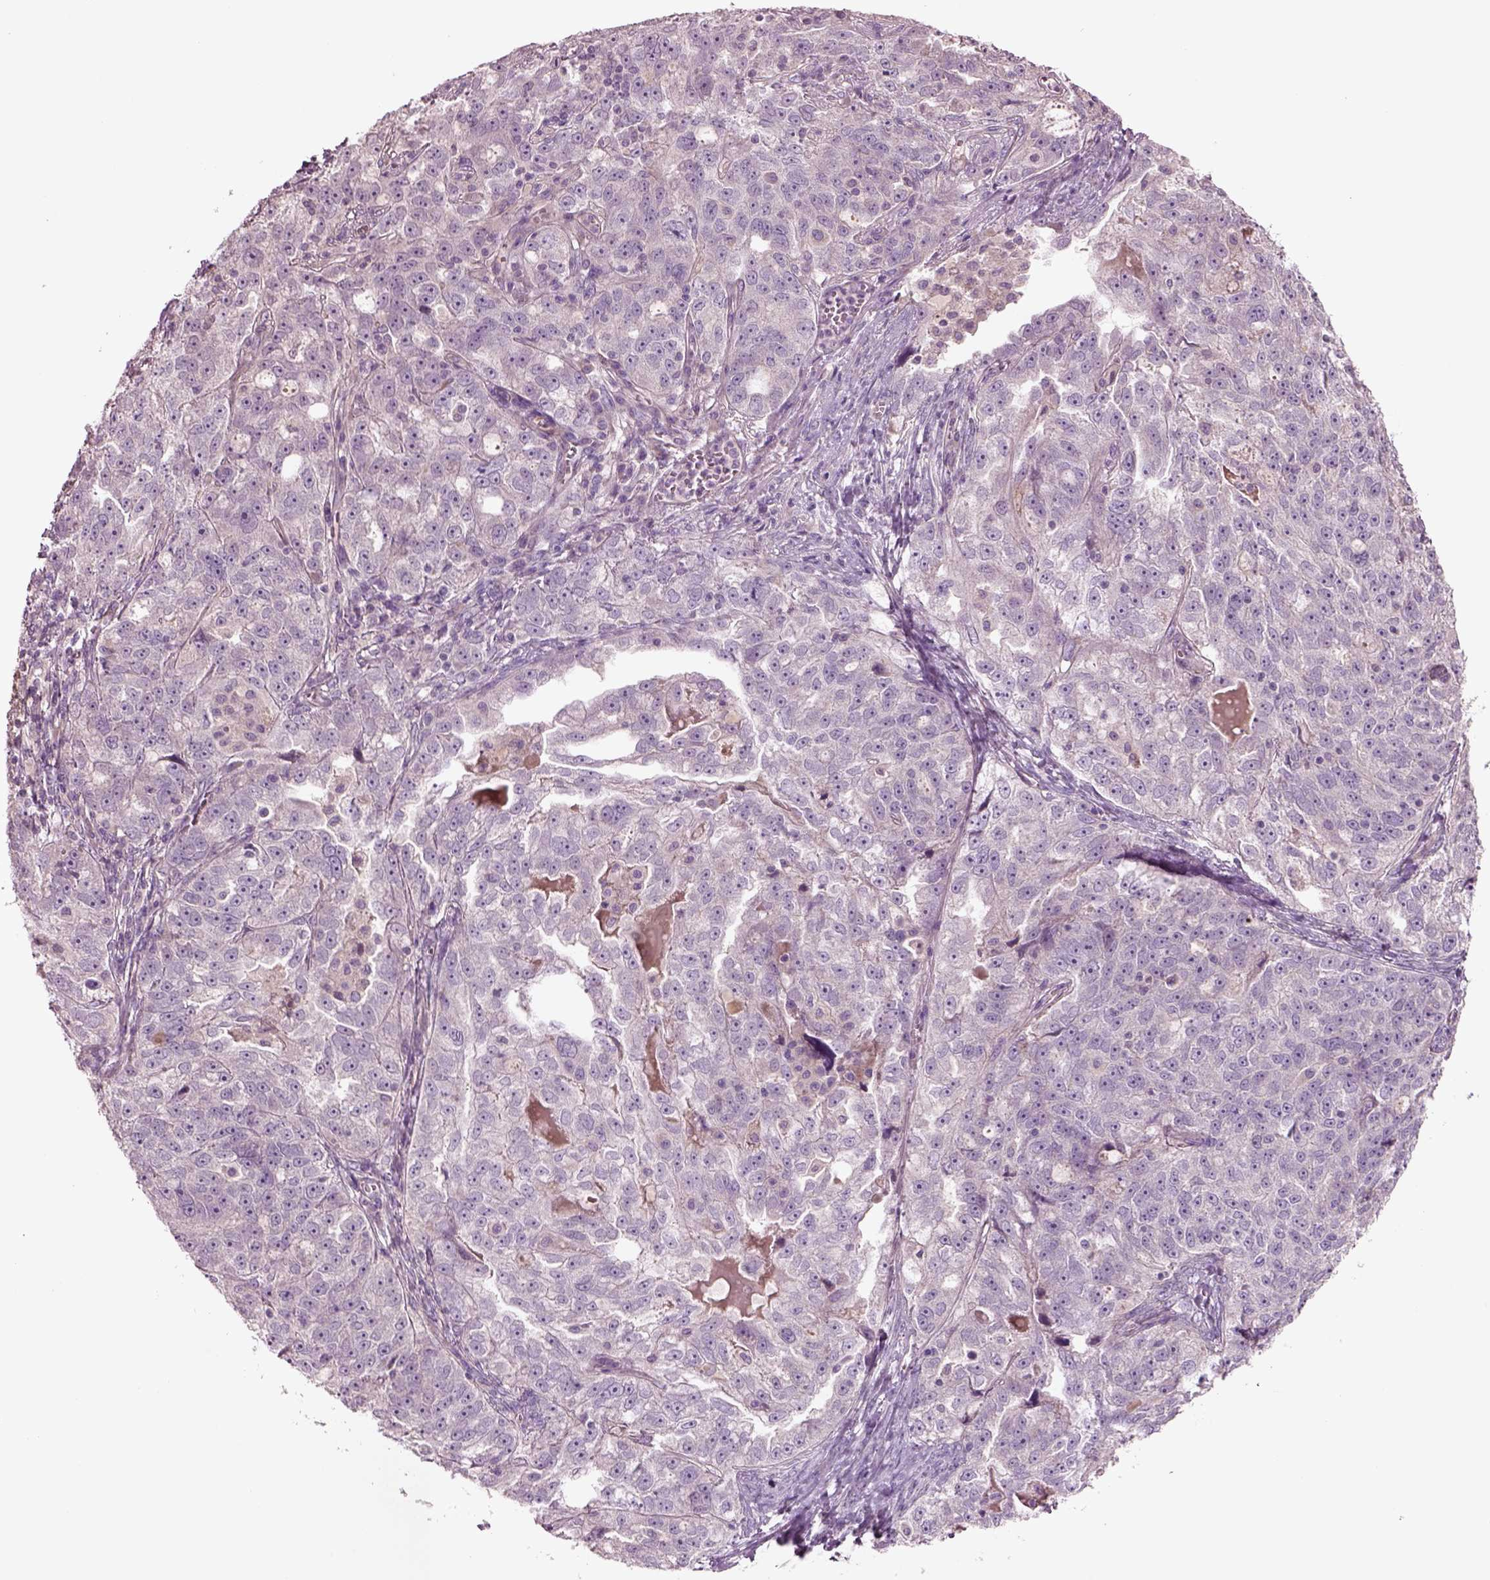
{"staining": {"intensity": "negative", "quantity": "none", "location": "none"}, "tissue": "ovarian cancer", "cell_type": "Tumor cells", "image_type": "cancer", "snomed": [{"axis": "morphology", "description": "Cystadenocarcinoma, serous, NOS"}, {"axis": "topography", "description": "Ovary"}], "caption": "A high-resolution micrograph shows immunohistochemistry staining of ovarian cancer (serous cystadenocarcinoma), which reveals no significant positivity in tumor cells.", "gene": "DUOXA2", "patient": {"sex": "female", "age": 51}}